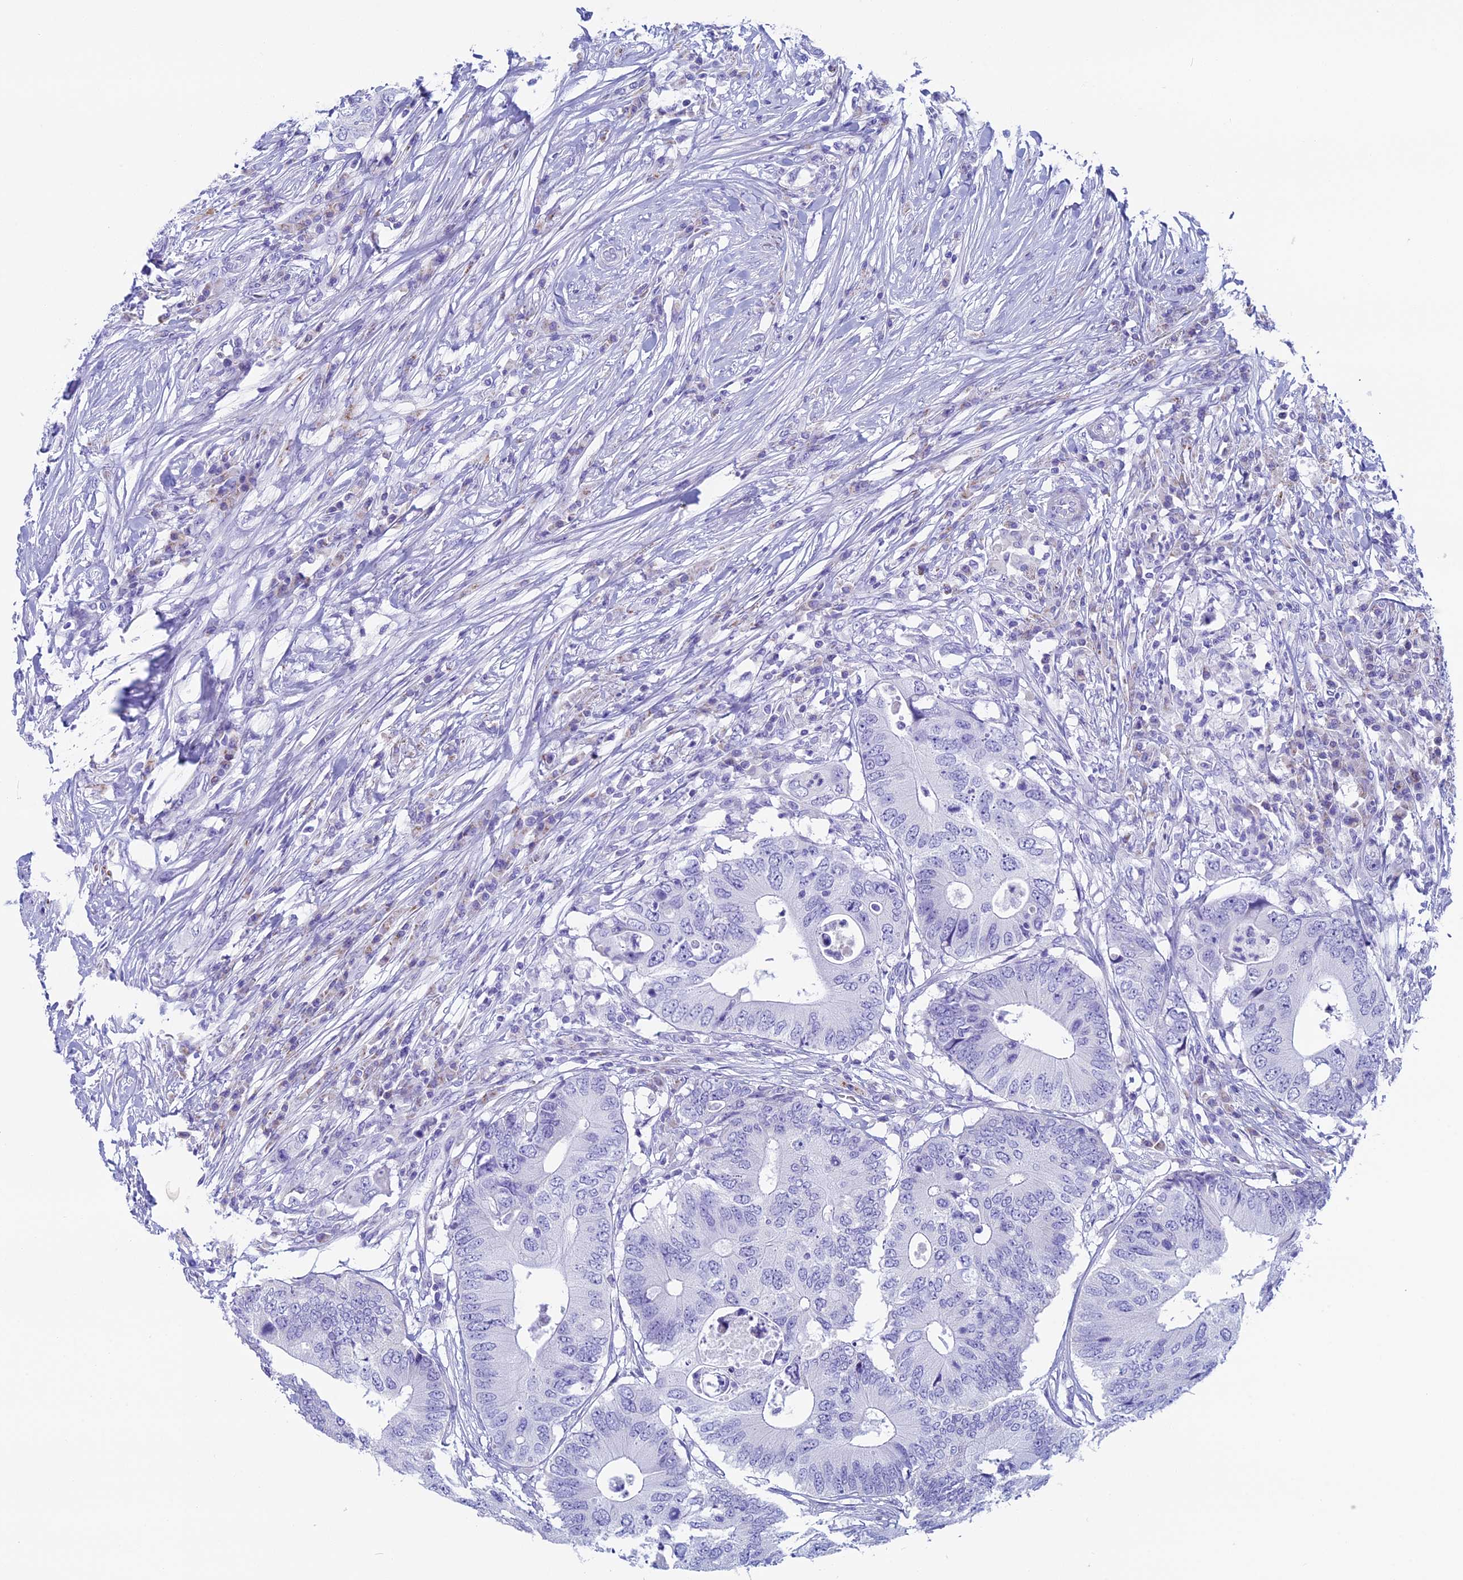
{"staining": {"intensity": "negative", "quantity": "none", "location": "none"}, "tissue": "colorectal cancer", "cell_type": "Tumor cells", "image_type": "cancer", "snomed": [{"axis": "morphology", "description": "Adenocarcinoma, NOS"}, {"axis": "topography", "description": "Colon"}], "caption": "DAB (3,3'-diaminobenzidine) immunohistochemical staining of colorectal cancer reveals no significant staining in tumor cells.", "gene": "ZNF563", "patient": {"sex": "male", "age": 71}}